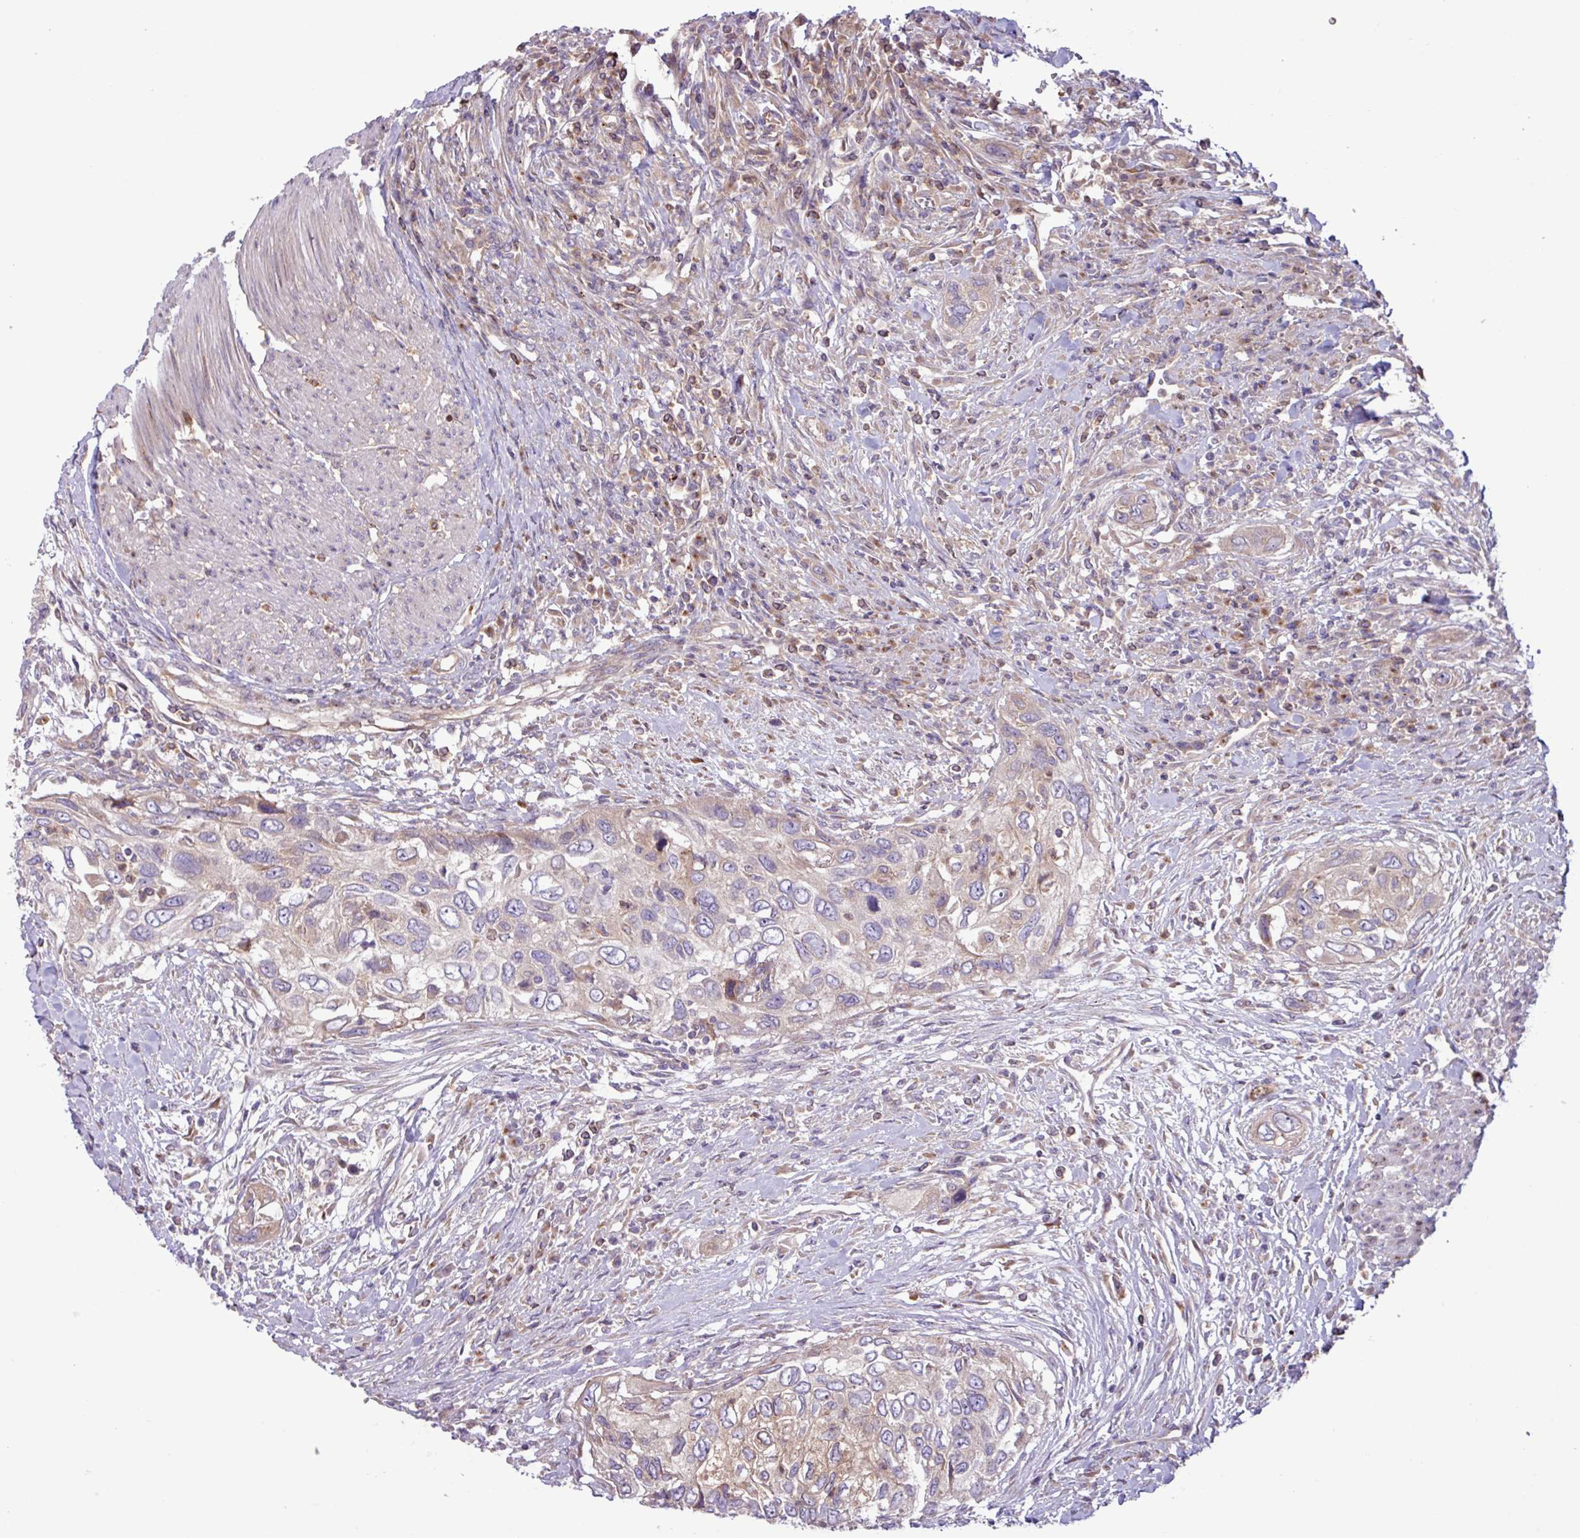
{"staining": {"intensity": "weak", "quantity": "25%-75%", "location": "cytoplasmic/membranous"}, "tissue": "urothelial cancer", "cell_type": "Tumor cells", "image_type": "cancer", "snomed": [{"axis": "morphology", "description": "Urothelial carcinoma, High grade"}, {"axis": "topography", "description": "Urinary bladder"}], "caption": "Urothelial cancer stained for a protein displays weak cytoplasmic/membranous positivity in tumor cells.", "gene": "RAB19", "patient": {"sex": "female", "age": 60}}